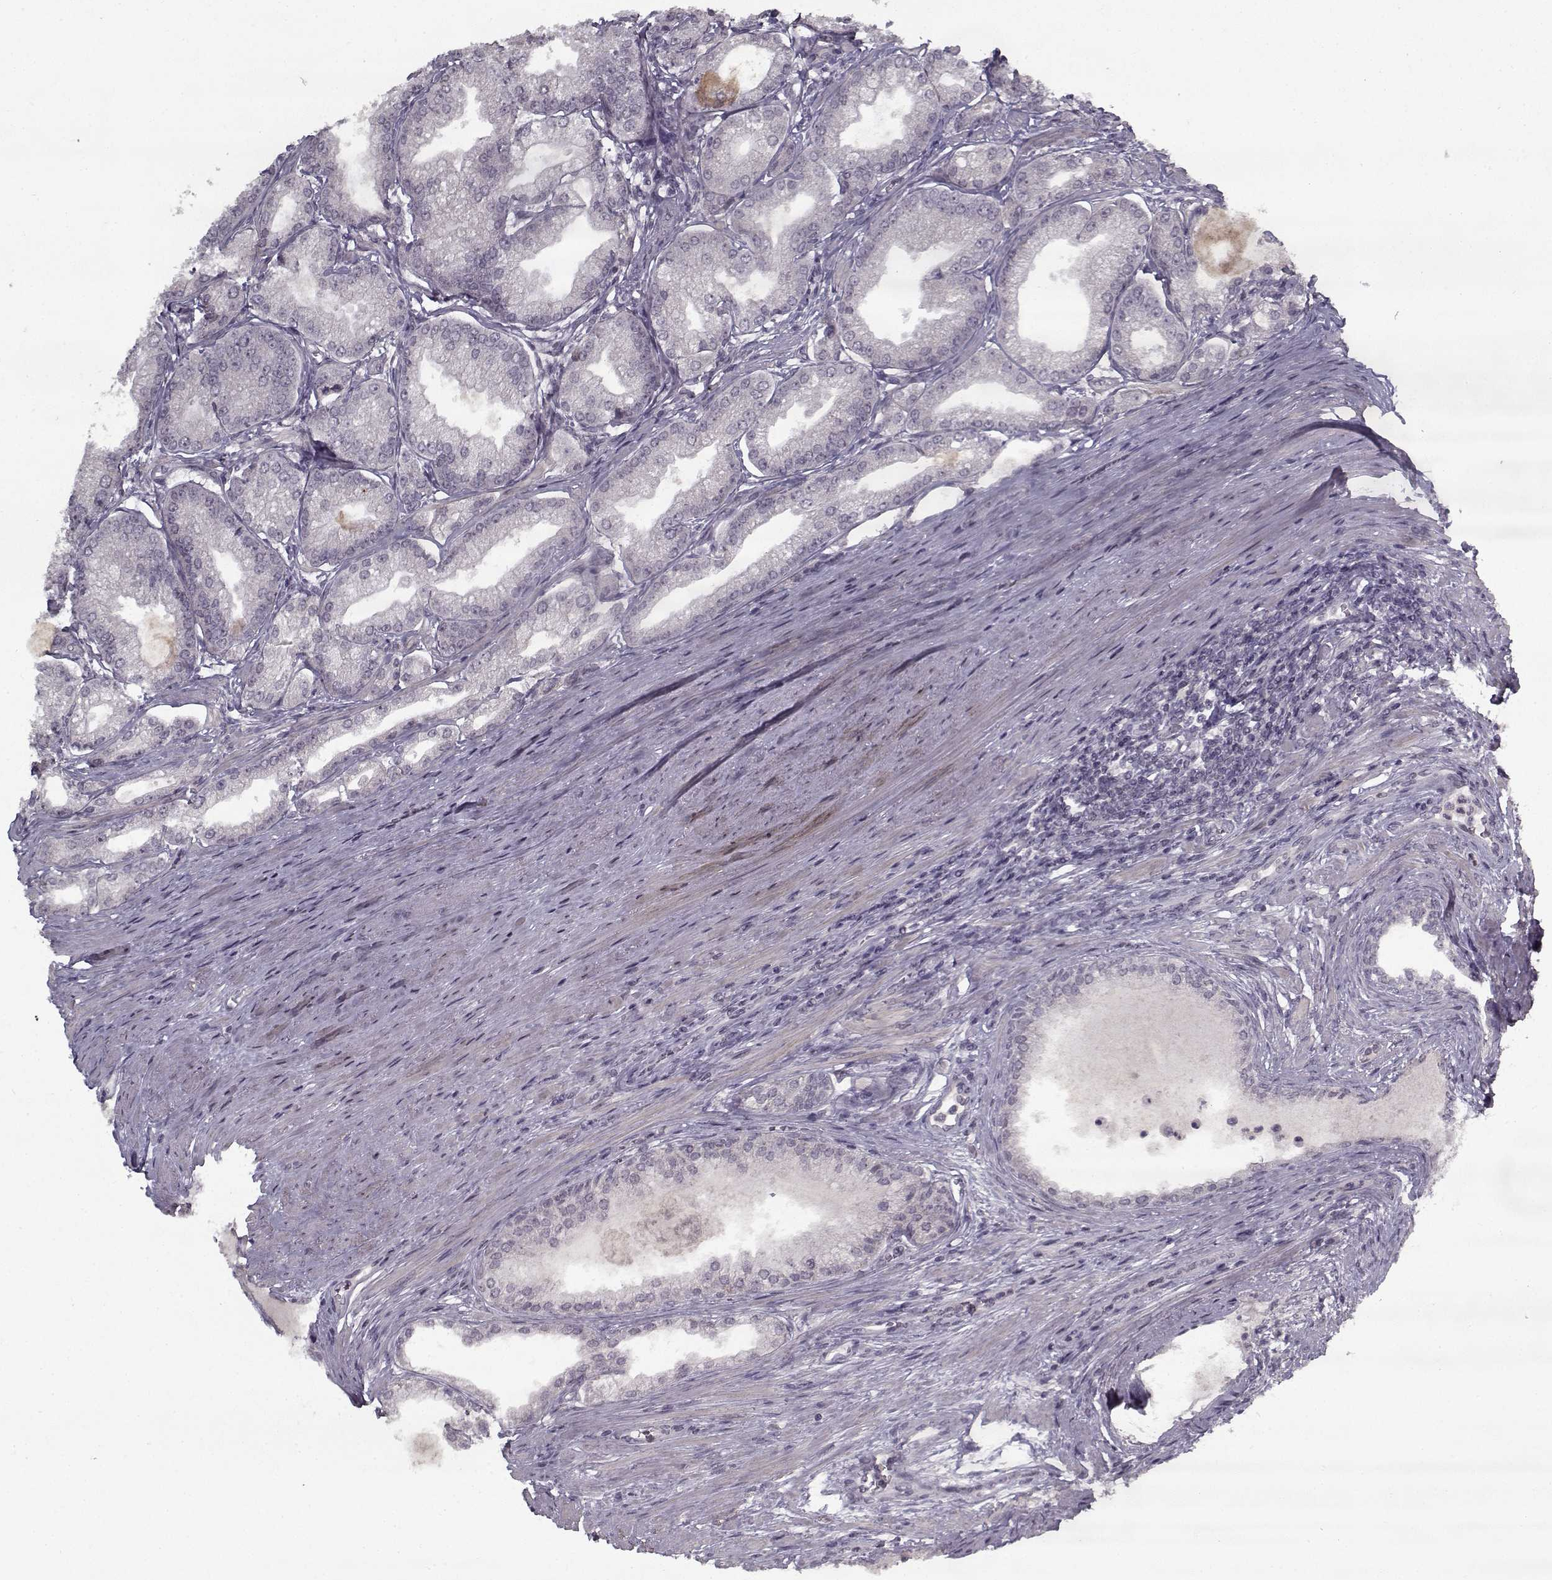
{"staining": {"intensity": "negative", "quantity": "none", "location": "none"}, "tissue": "prostate cancer", "cell_type": "Tumor cells", "image_type": "cancer", "snomed": [{"axis": "morphology", "description": "Adenocarcinoma, NOS"}, {"axis": "topography", "description": "Prostate and seminal vesicle, NOS"}, {"axis": "topography", "description": "Prostate"}], "caption": "Tumor cells show no significant protein expression in prostate cancer.", "gene": "LAMA2", "patient": {"sex": "male", "age": 77}}